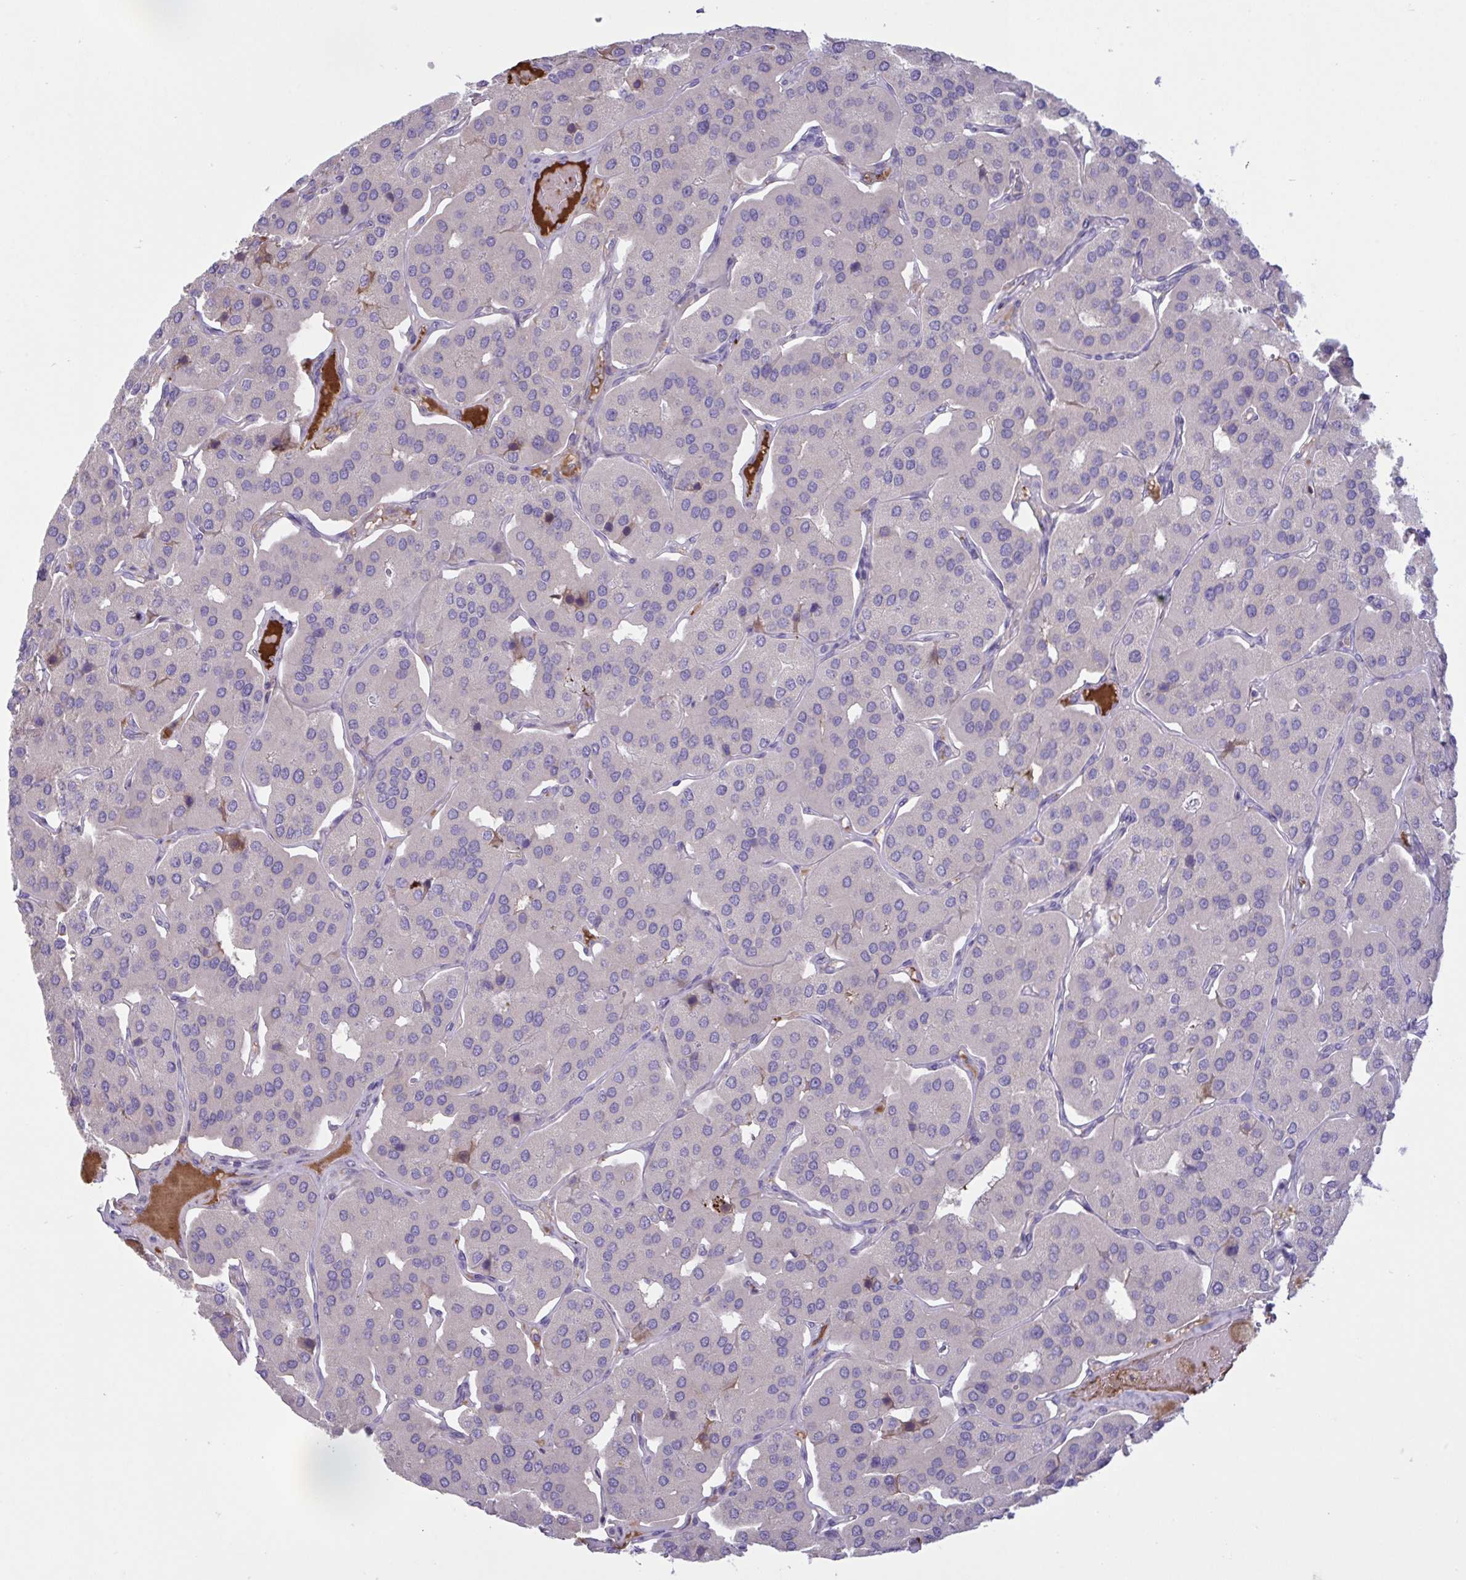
{"staining": {"intensity": "negative", "quantity": "none", "location": "none"}, "tissue": "parathyroid gland", "cell_type": "Glandular cells", "image_type": "normal", "snomed": [{"axis": "morphology", "description": "Normal tissue, NOS"}, {"axis": "morphology", "description": "Adenoma, NOS"}, {"axis": "topography", "description": "Parathyroid gland"}], "caption": "DAB (3,3'-diaminobenzidine) immunohistochemical staining of unremarkable human parathyroid gland displays no significant expression in glandular cells.", "gene": "IL1R1", "patient": {"sex": "female", "age": 86}}